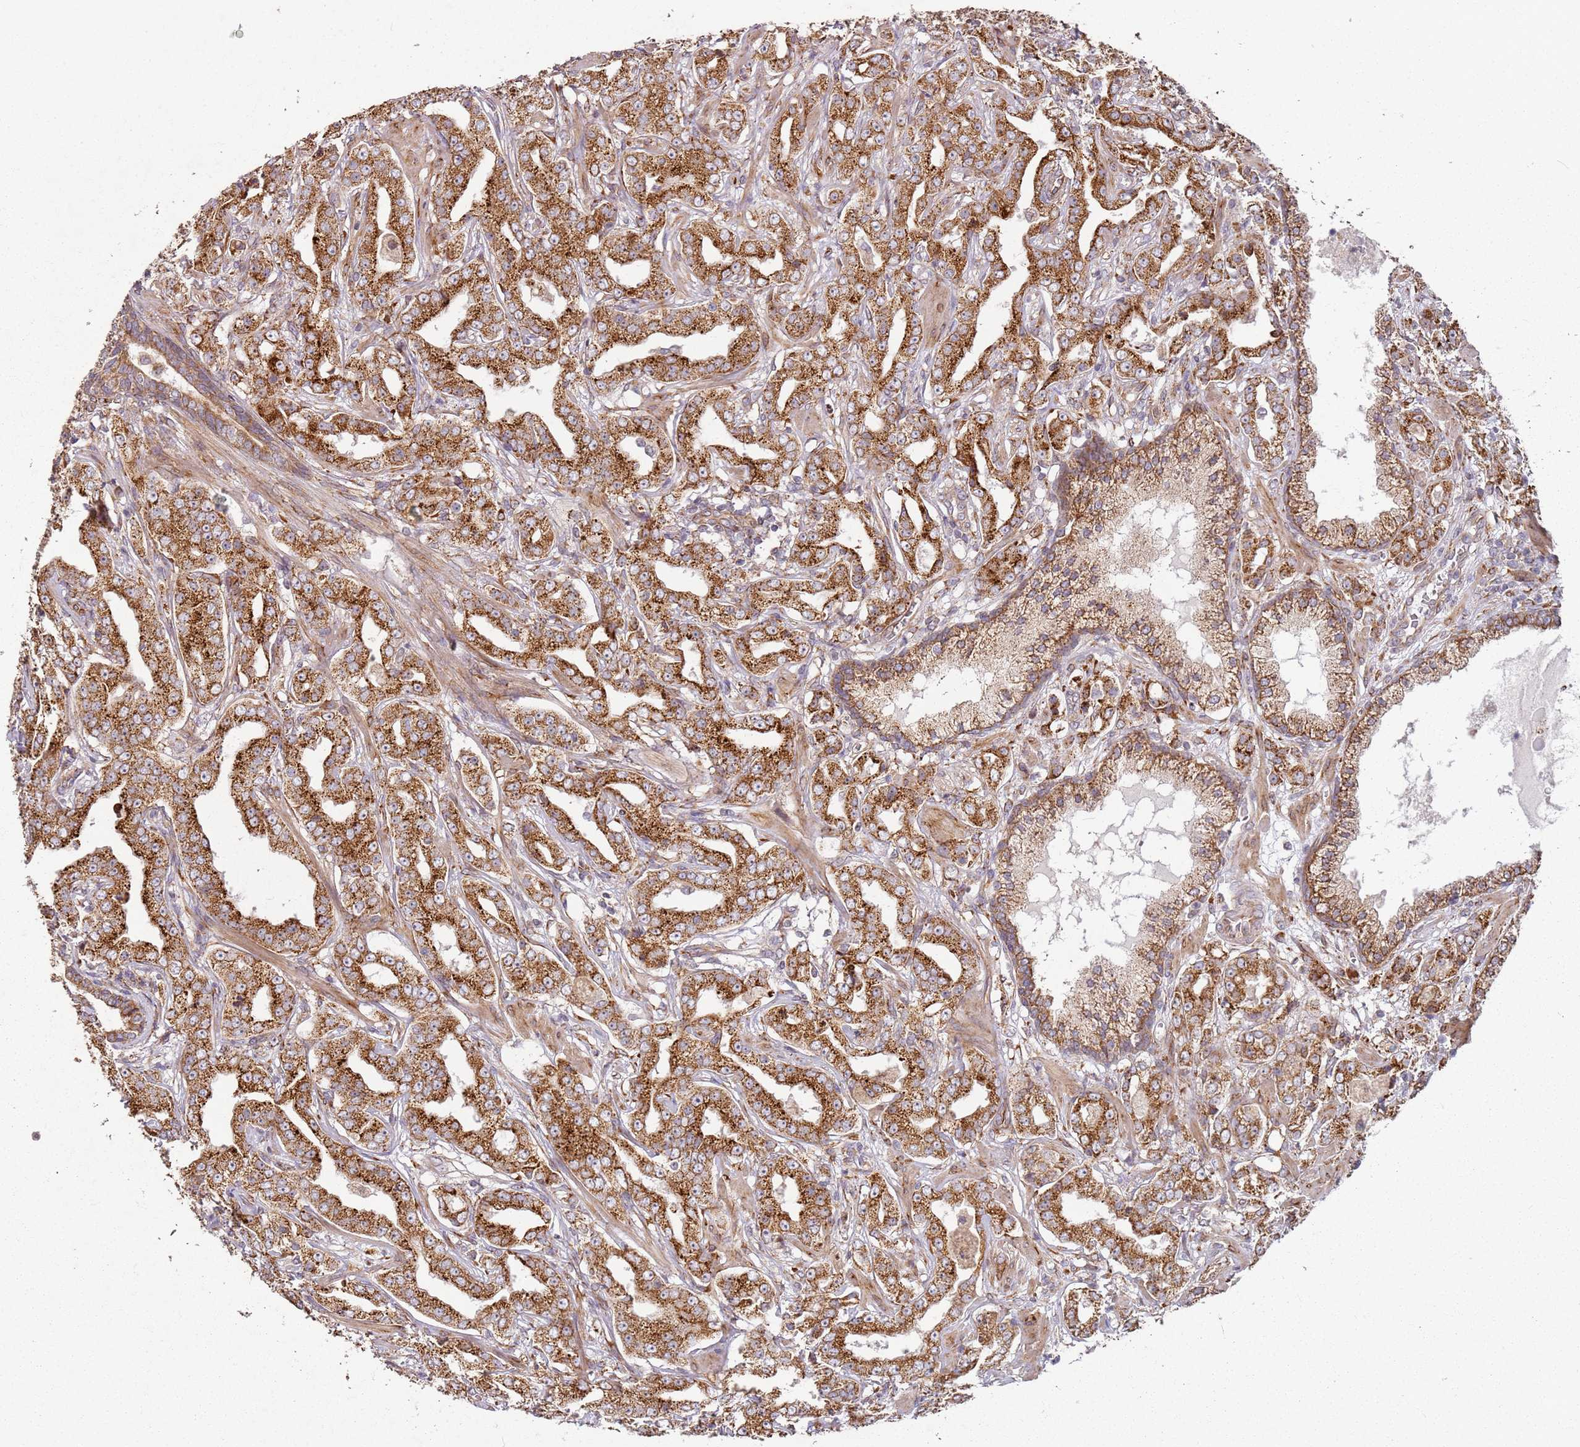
{"staining": {"intensity": "strong", "quantity": ">75%", "location": "cytoplasmic/membranous"}, "tissue": "prostate cancer", "cell_type": "Tumor cells", "image_type": "cancer", "snomed": [{"axis": "morphology", "description": "Adenocarcinoma, High grade"}, {"axis": "topography", "description": "Prostate"}], "caption": "Approximately >75% of tumor cells in prostate cancer exhibit strong cytoplasmic/membranous protein positivity as visualized by brown immunohistochemical staining.", "gene": "ARFRP1", "patient": {"sex": "male", "age": 63}}